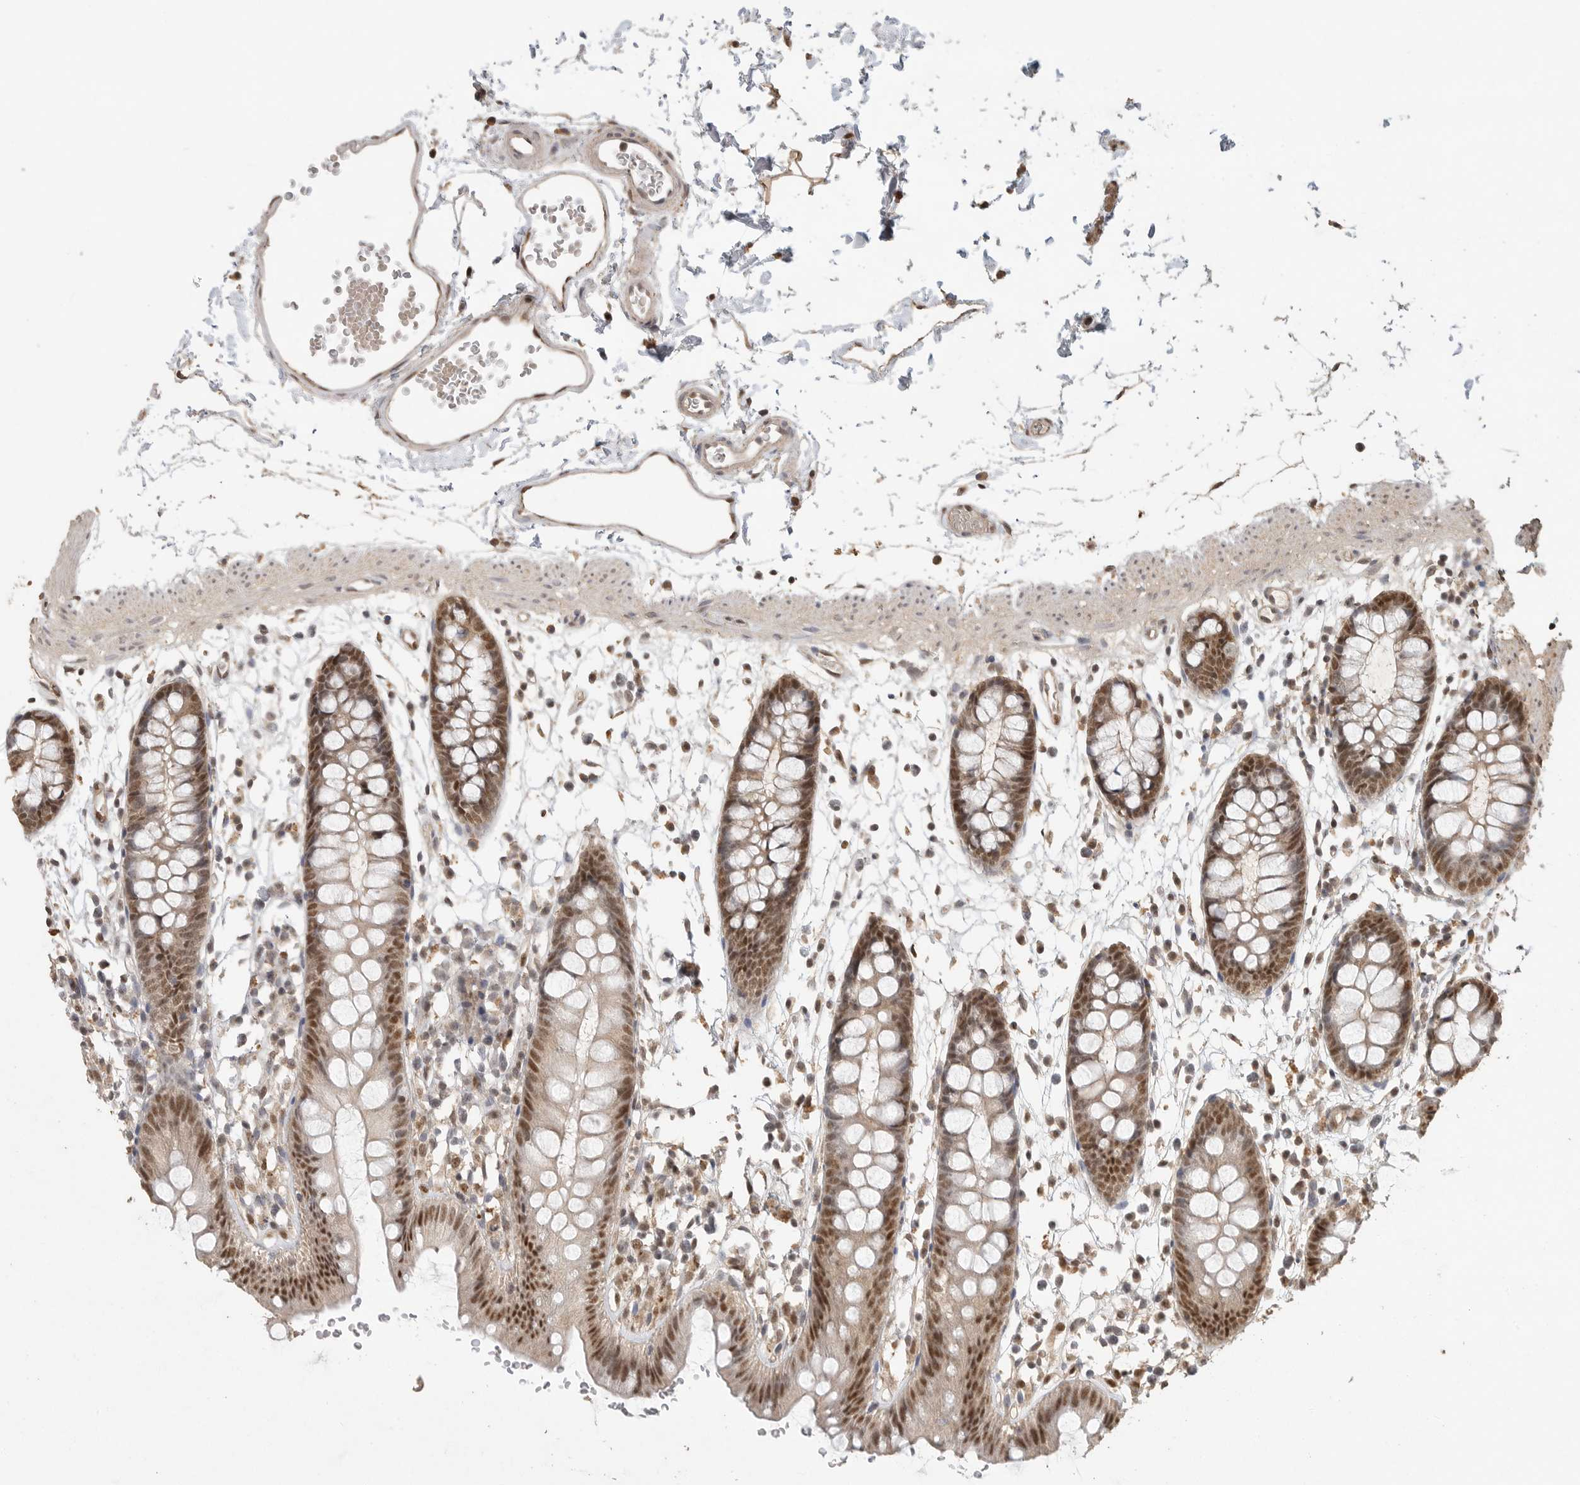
{"staining": {"intensity": "moderate", "quantity": ">75%", "location": "cytoplasmic/membranous,nuclear"}, "tissue": "colon", "cell_type": "Endothelial cells", "image_type": "normal", "snomed": [{"axis": "morphology", "description": "Normal tissue, NOS"}, {"axis": "topography", "description": "Colon"}], "caption": "A brown stain shows moderate cytoplasmic/membranous,nuclear staining of a protein in endothelial cells of normal human colon. The protein of interest is stained brown, and the nuclei are stained in blue (DAB IHC with brightfield microscopy, high magnification).", "gene": "DFFA", "patient": {"sex": "male", "age": 56}}